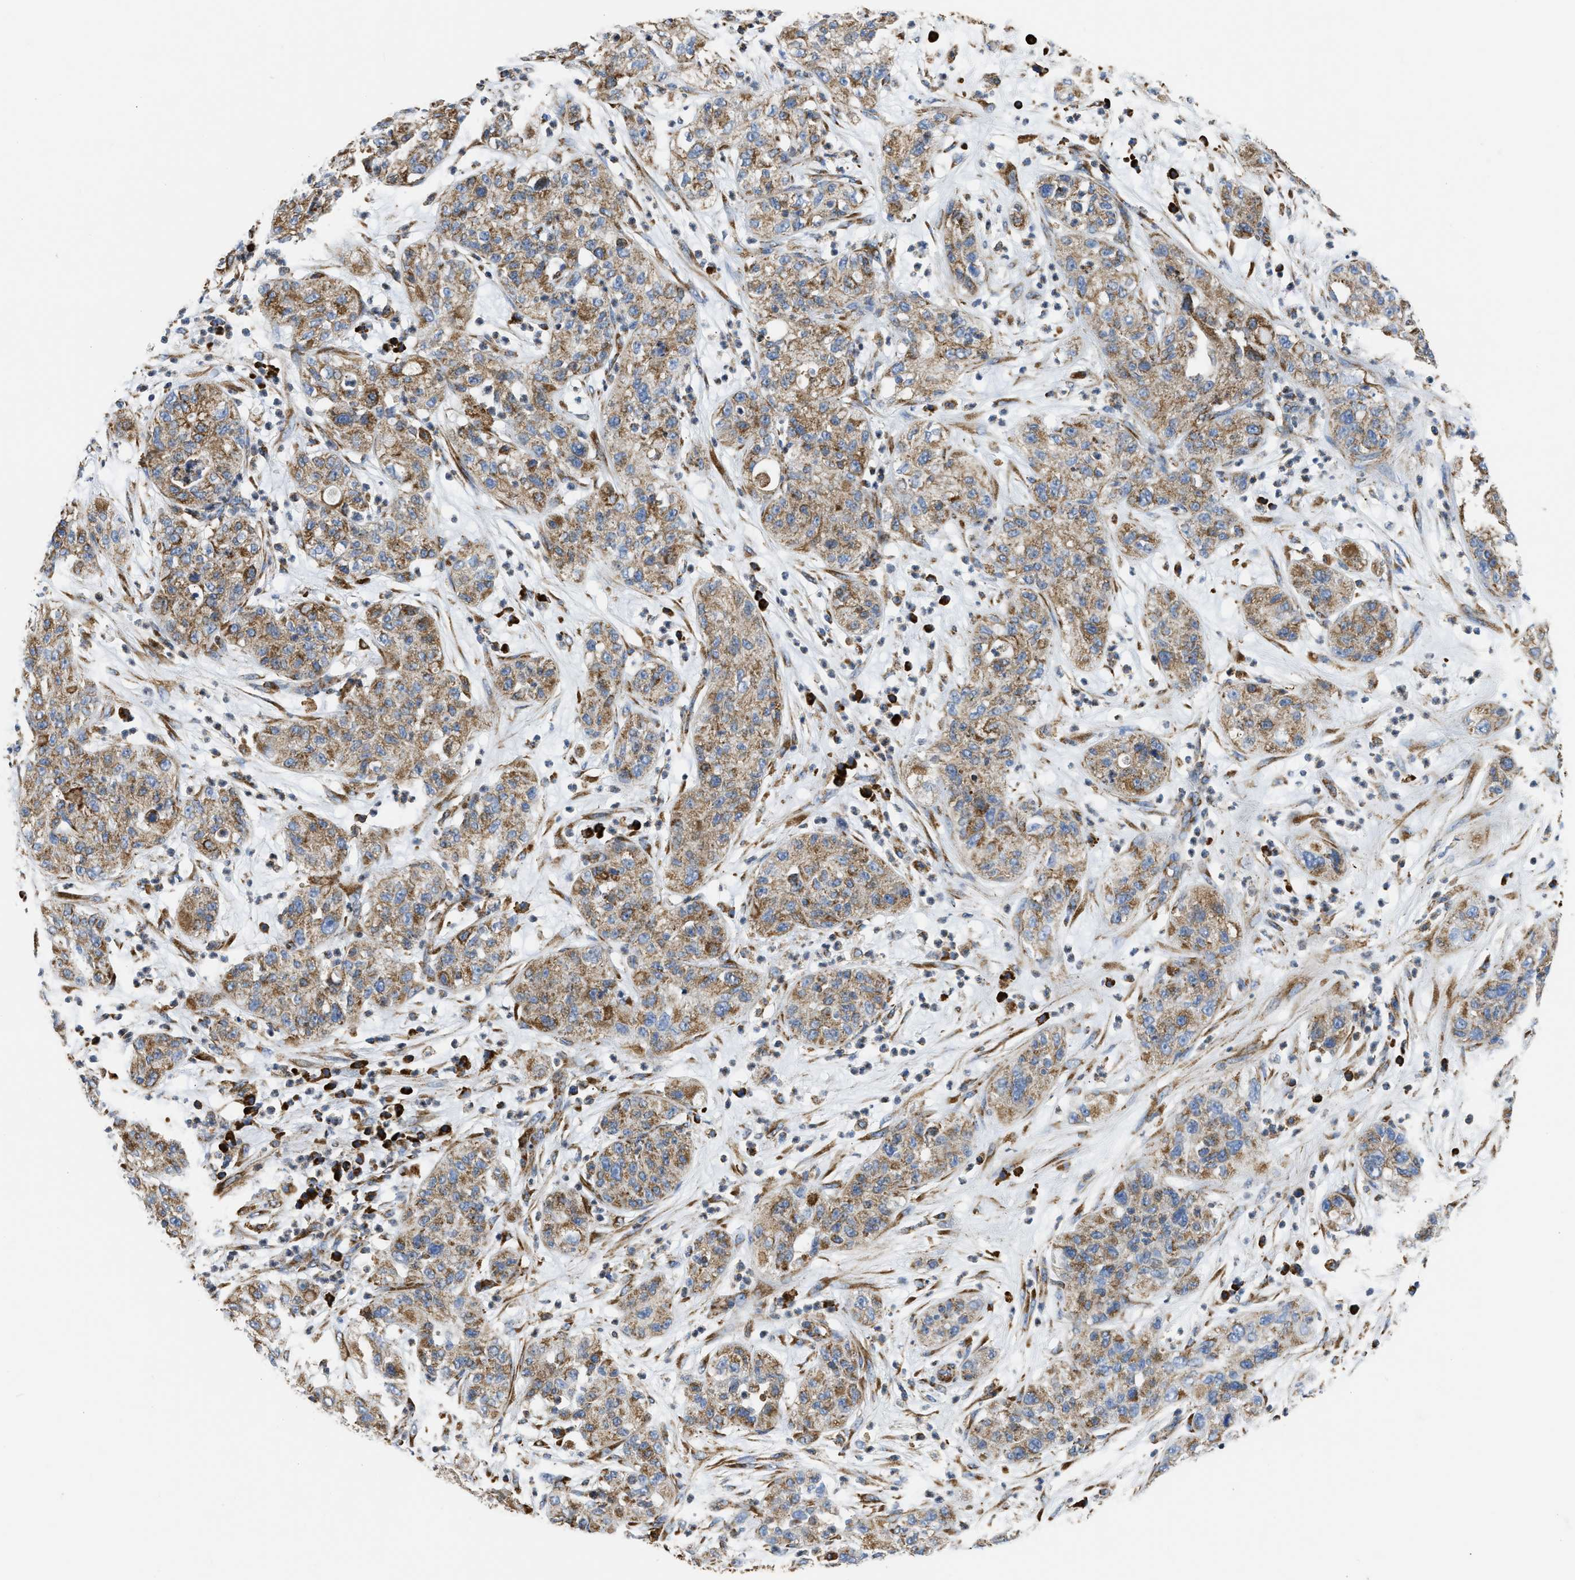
{"staining": {"intensity": "moderate", "quantity": ">75%", "location": "cytoplasmic/membranous"}, "tissue": "pancreatic cancer", "cell_type": "Tumor cells", "image_type": "cancer", "snomed": [{"axis": "morphology", "description": "Adenocarcinoma, NOS"}, {"axis": "topography", "description": "Pancreas"}], "caption": "Pancreatic adenocarcinoma was stained to show a protein in brown. There is medium levels of moderate cytoplasmic/membranous staining in about >75% of tumor cells.", "gene": "CYCS", "patient": {"sex": "female", "age": 78}}